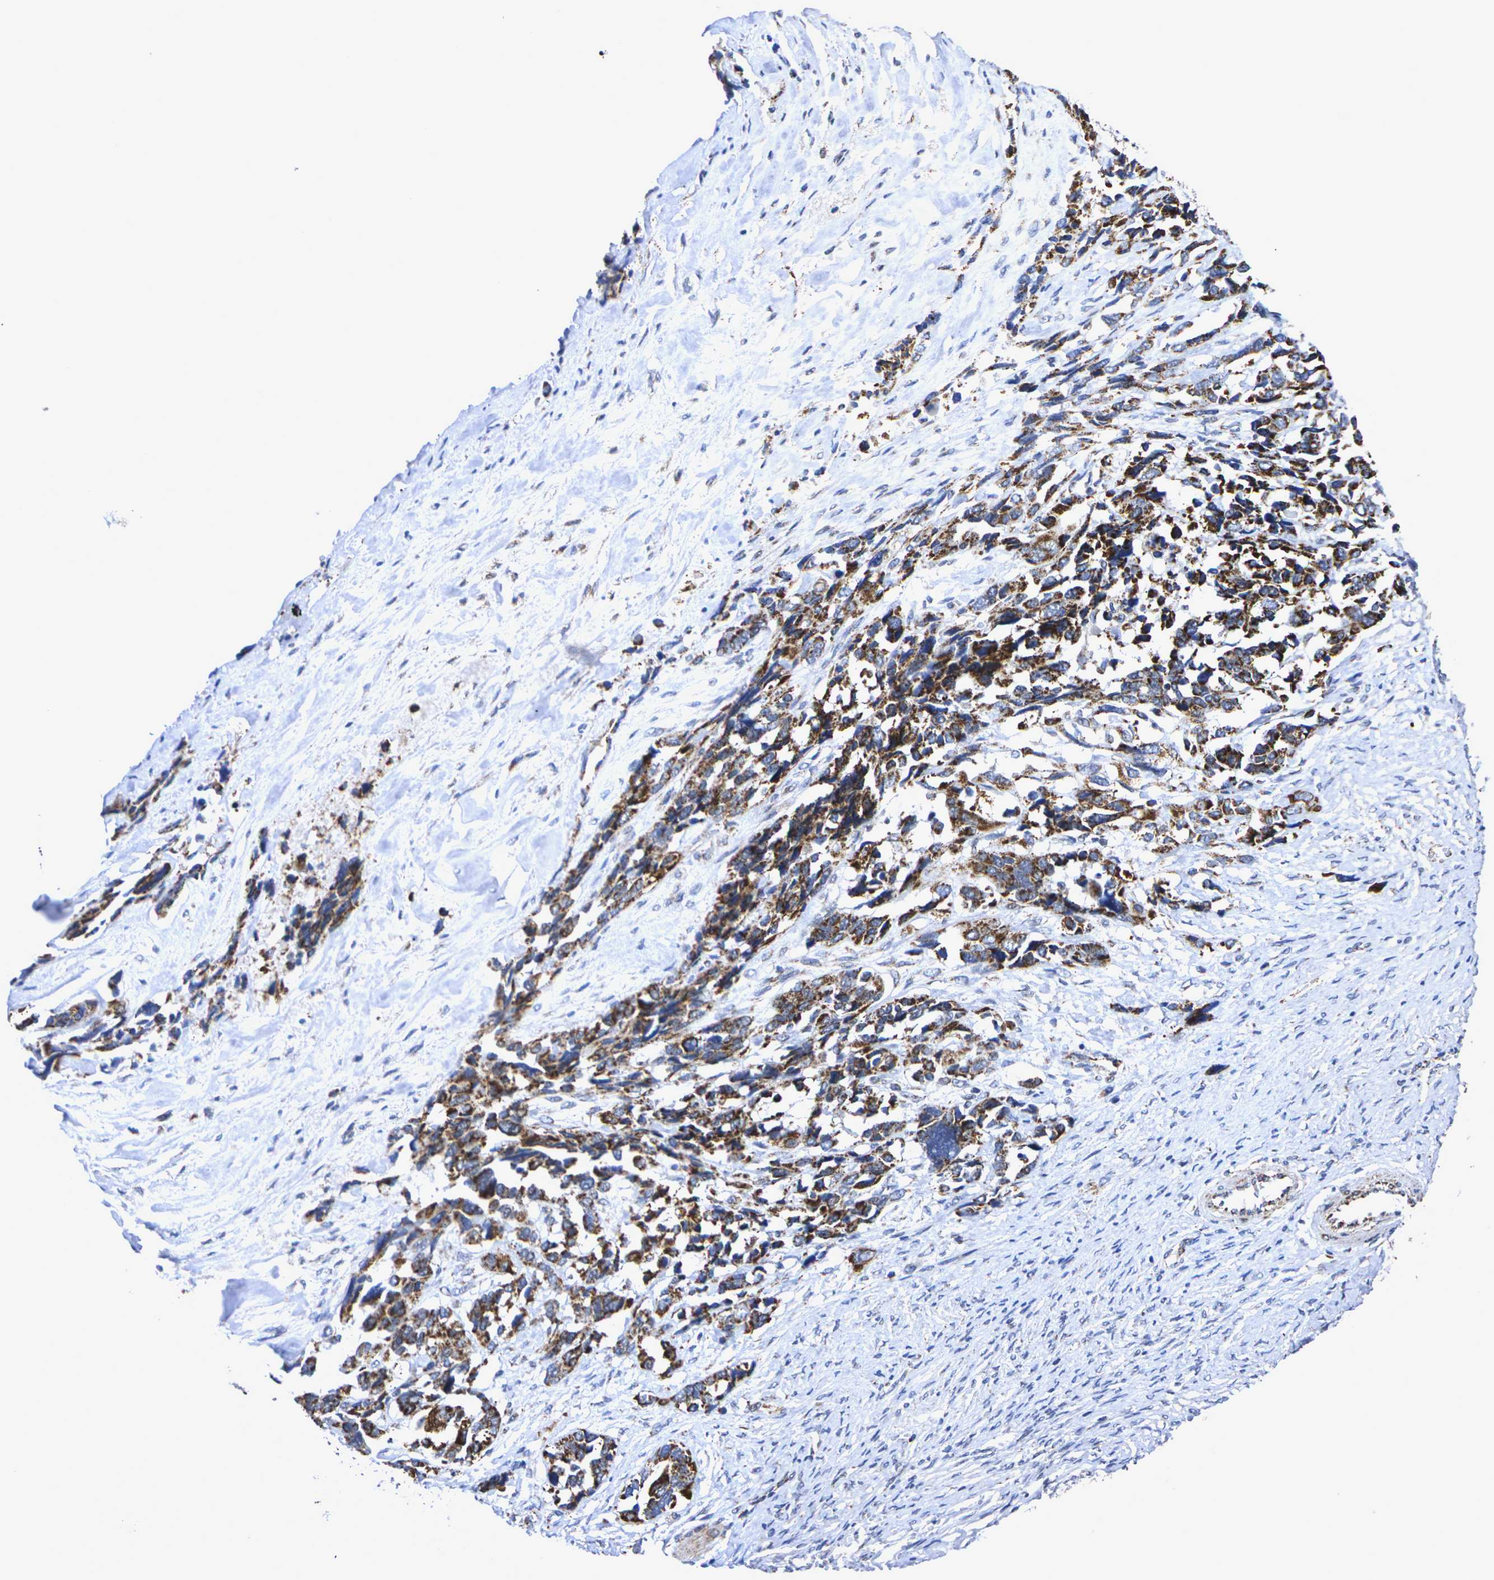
{"staining": {"intensity": "strong", "quantity": ">75%", "location": "cytoplasmic/membranous"}, "tissue": "ovarian cancer", "cell_type": "Tumor cells", "image_type": "cancer", "snomed": [{"axis": "morphology", "description": "Cystadenocarcinoma, serous, NOS"}, {"axis": "topography", "description": "Ovary"}], "caption": "About >75% of tumor cells in serous cystadenocarcinoma (ovarian) show strong cytoplasmic/membranous protein positivity as visualized by brown immunohistochemical staining.", "gene": "P2RY11", "patient": {"sex": "female", "age": 44}}